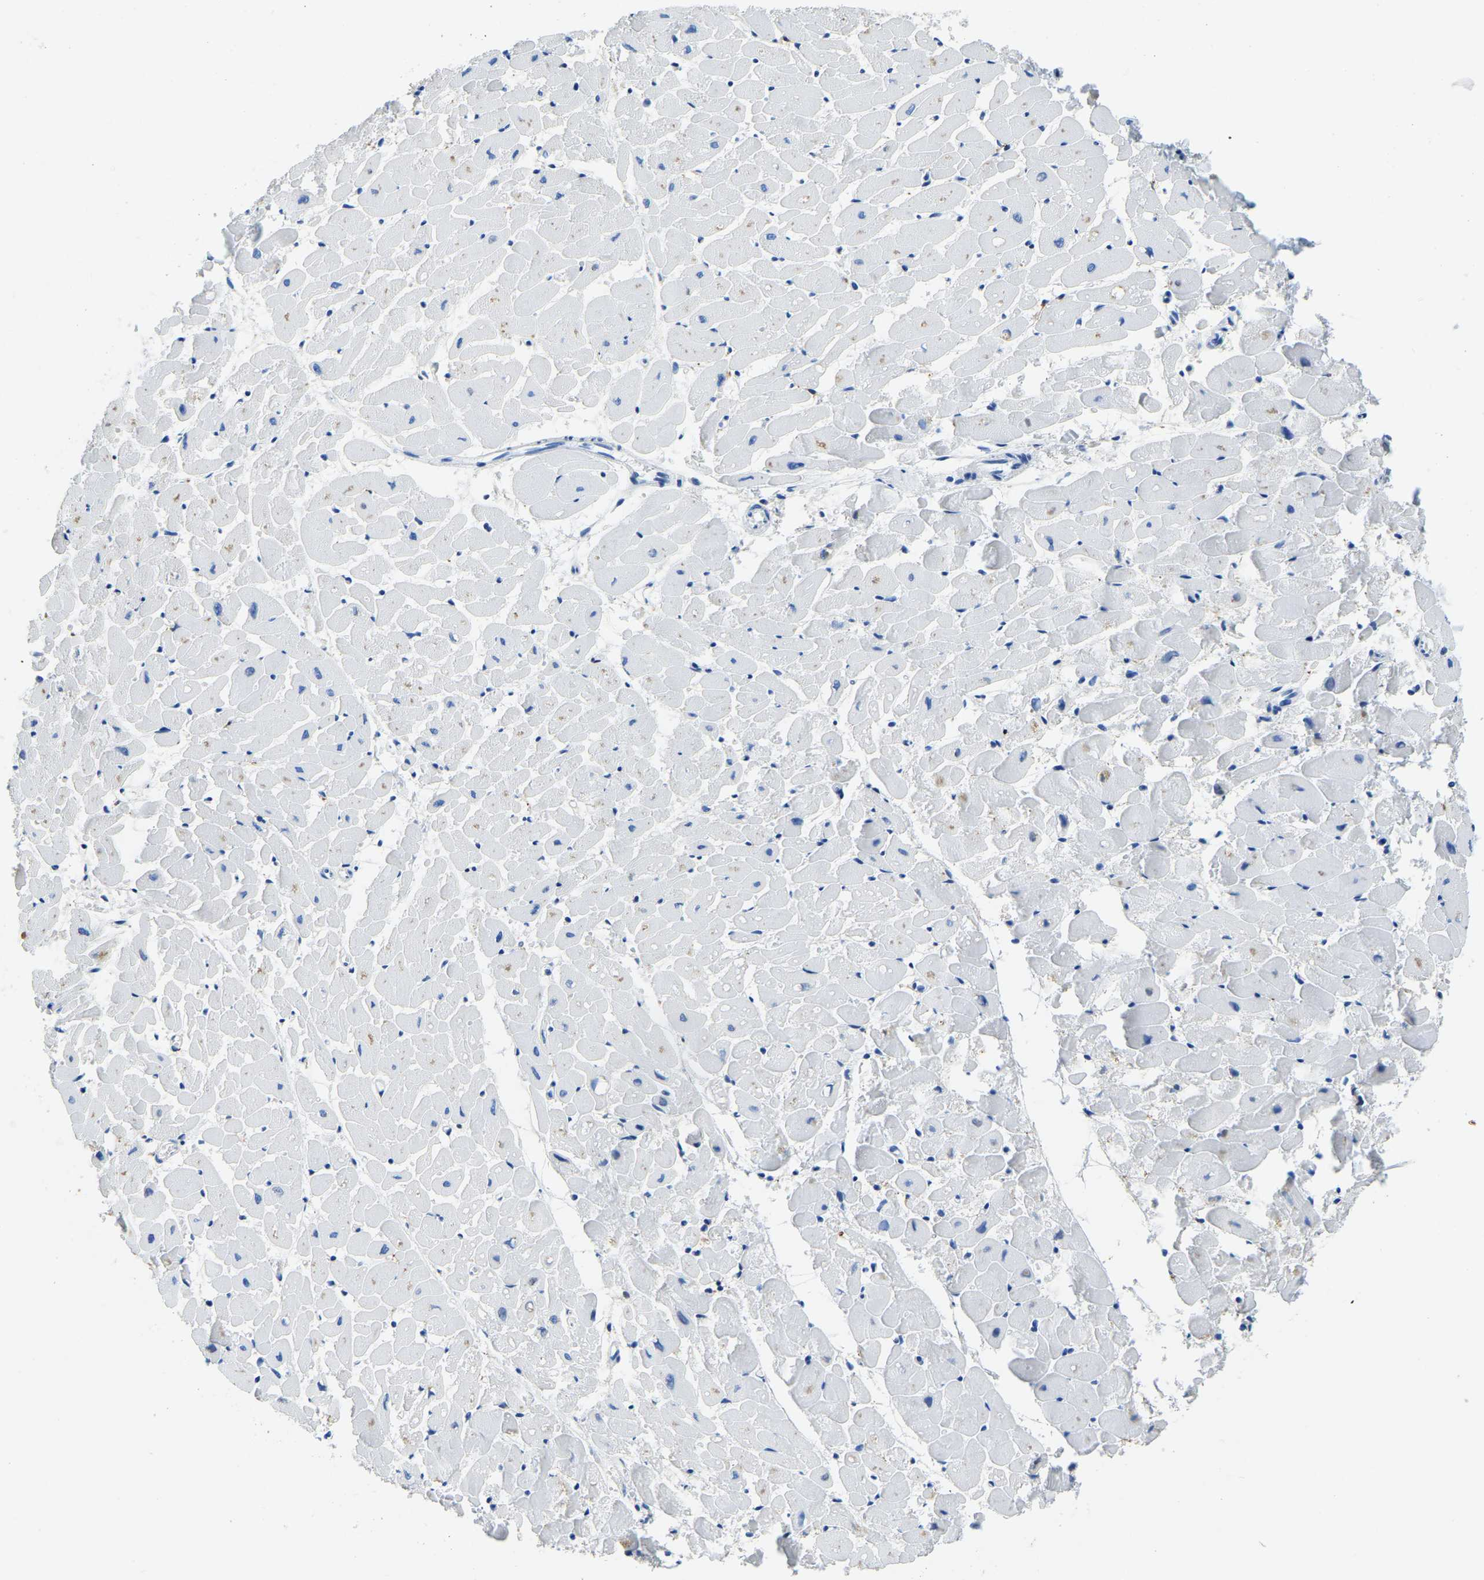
{"staining": {"intensity": "negative", "quantity": "none", "location": "none"}, "tissue": "heart muscle", "cell_type": "Cardiomyocytes", "image_type": "normal", "snomed": [{"axis": "morphology", "description": "Normal tissue, NOS"}, {"axis": "topography", "description": "Heart"}], "caption": "Immunohistochemical staining of normal human heart muscle demonstrates no significant staining in cardiomyocytes.", "gene": "ZDHHC13", "patient": {"sex": "female", "age": 19}}